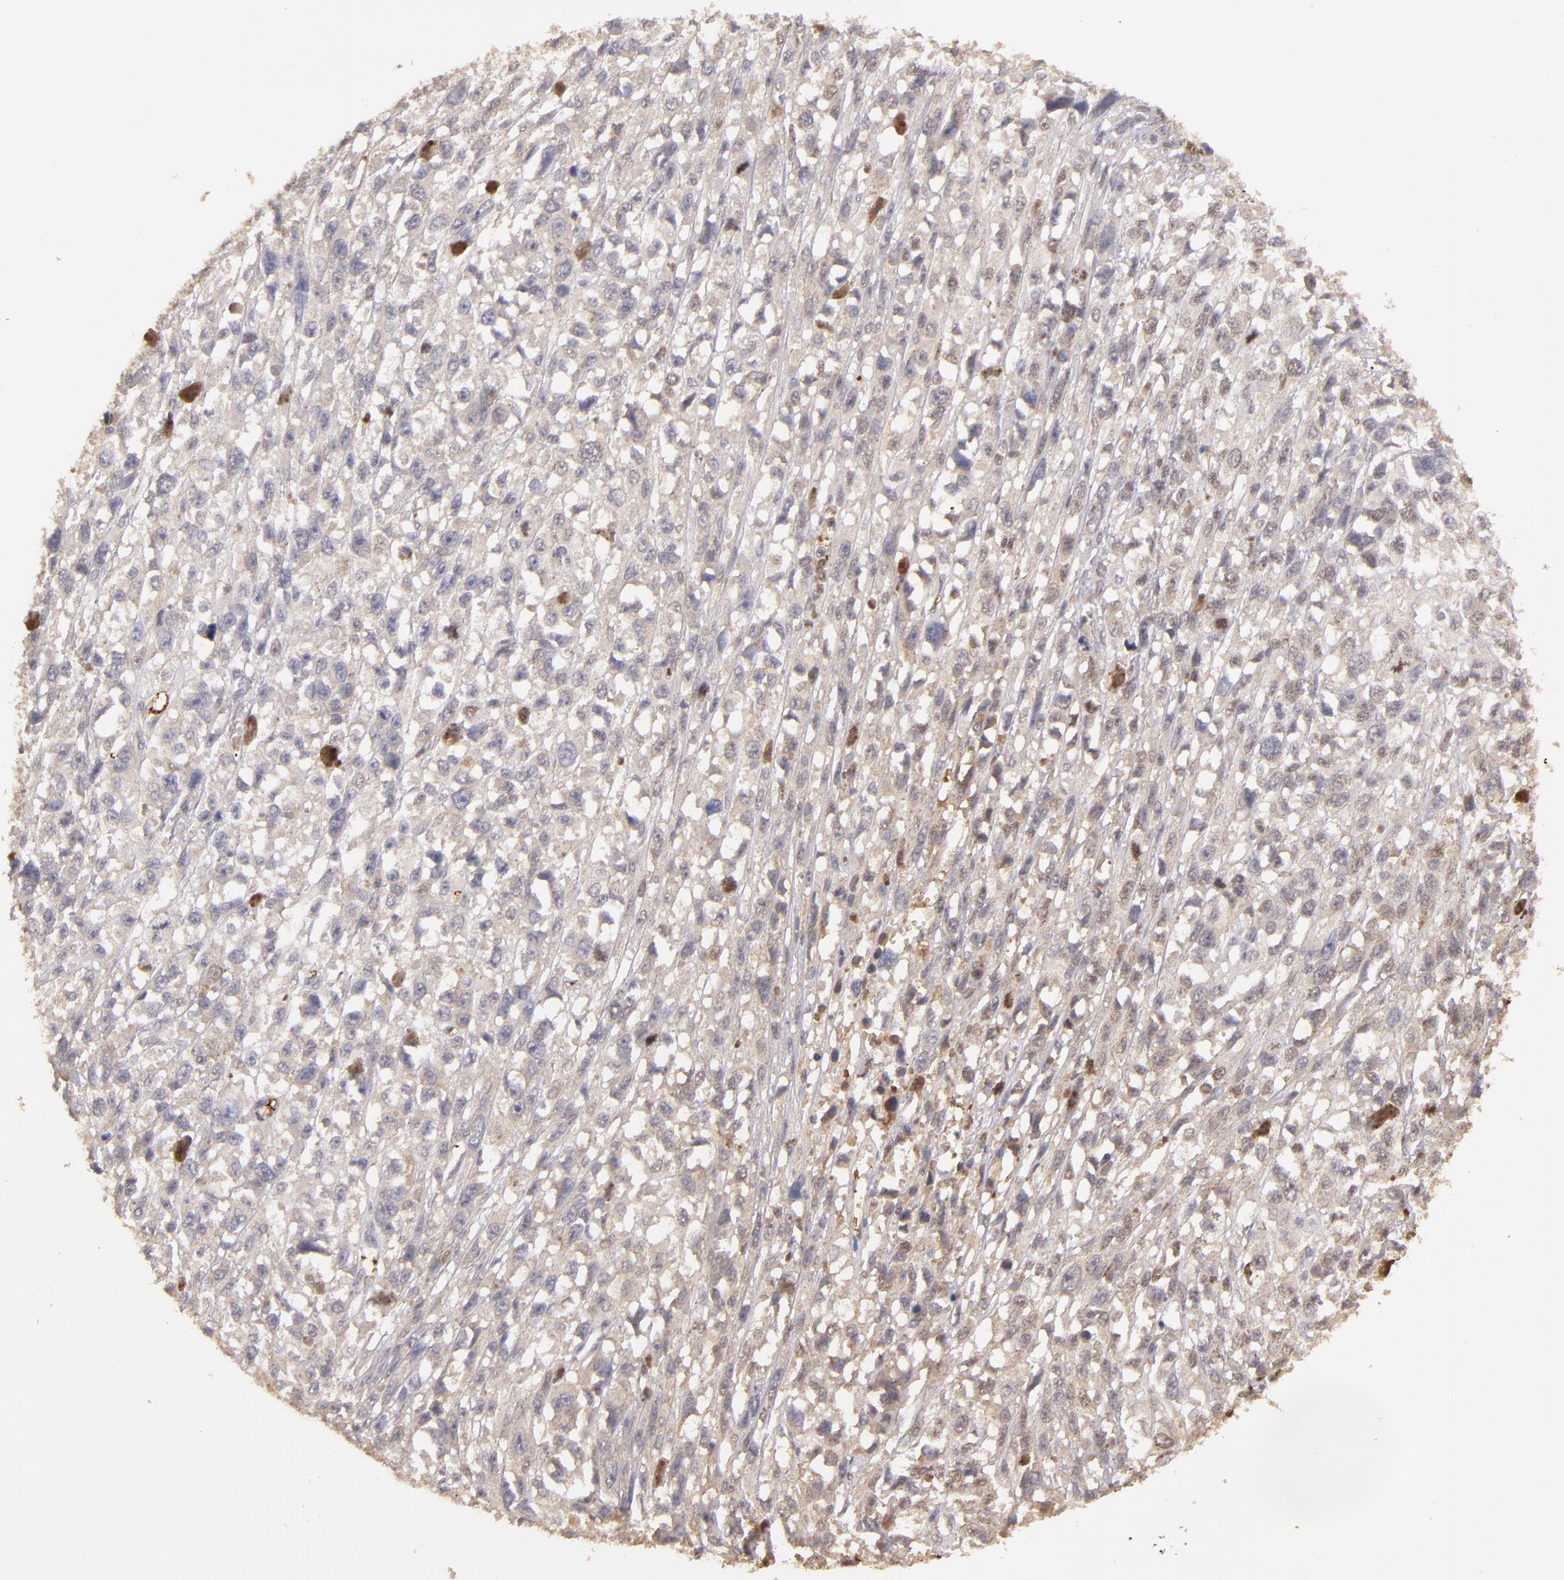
{"staining": {"intensity": "weak", "quantity": ">75%", "location": "cytoplasmic/membranous"}, "tissue": "melanoma", "cell_type": "Tumor cells", "image_type": "cancer", "snomed": [{"axis": "morphology", "description": "Malignant melanoma, Metastatic site"}, {"axis": "topography", "description": "Lymph node"}], "caption": "The histopathology image reveals a brown stain indicating the presence of a protein in the cytoplasmic/membranous of tumor cells in malignant melanoma (metastatic site).", "gene": "SERPINC1", "patient": {"sex": "male", "age": 59}}